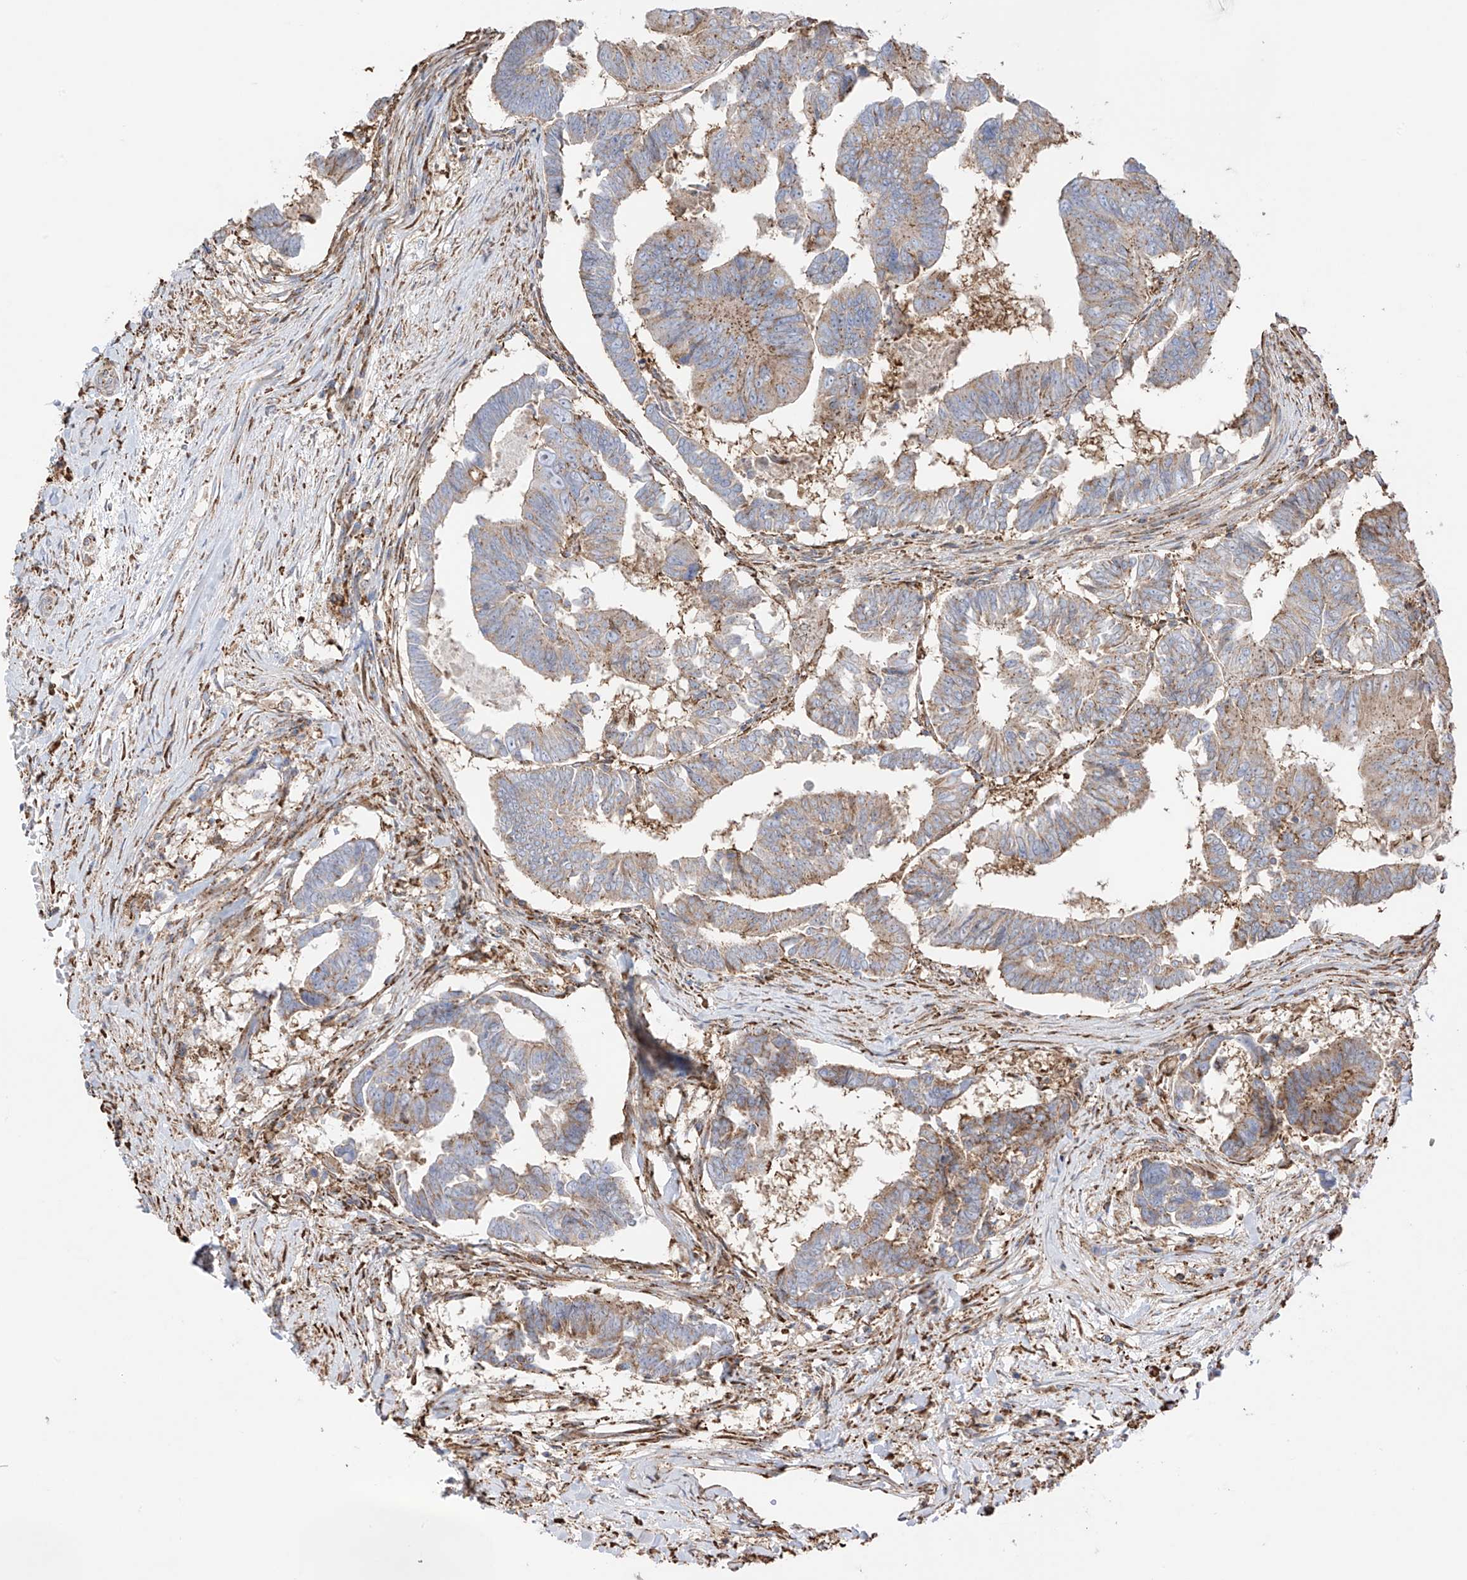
{"staining": {"intensity": "moderate", "quantity": "<25%", "location": "cytoplasmic/membranous"}, "tissue": "colorectal cancer", "cell_type": "Tumor cells", "image_type": "cancer", "snomed": [{"axis": "morphology", "description": "Adenocarcinoma, NOS"}, {"axis": "topography", "description": "Rectum"}], "caption": "IHC of human colorectal cancer (adenocarcinoma) demonstrates low levels of moderate cytoplasmic/membranous staining in about <25% of tumor cells.", "gene": "XKR3", "patient": {"sex": "female", "age": 65}}